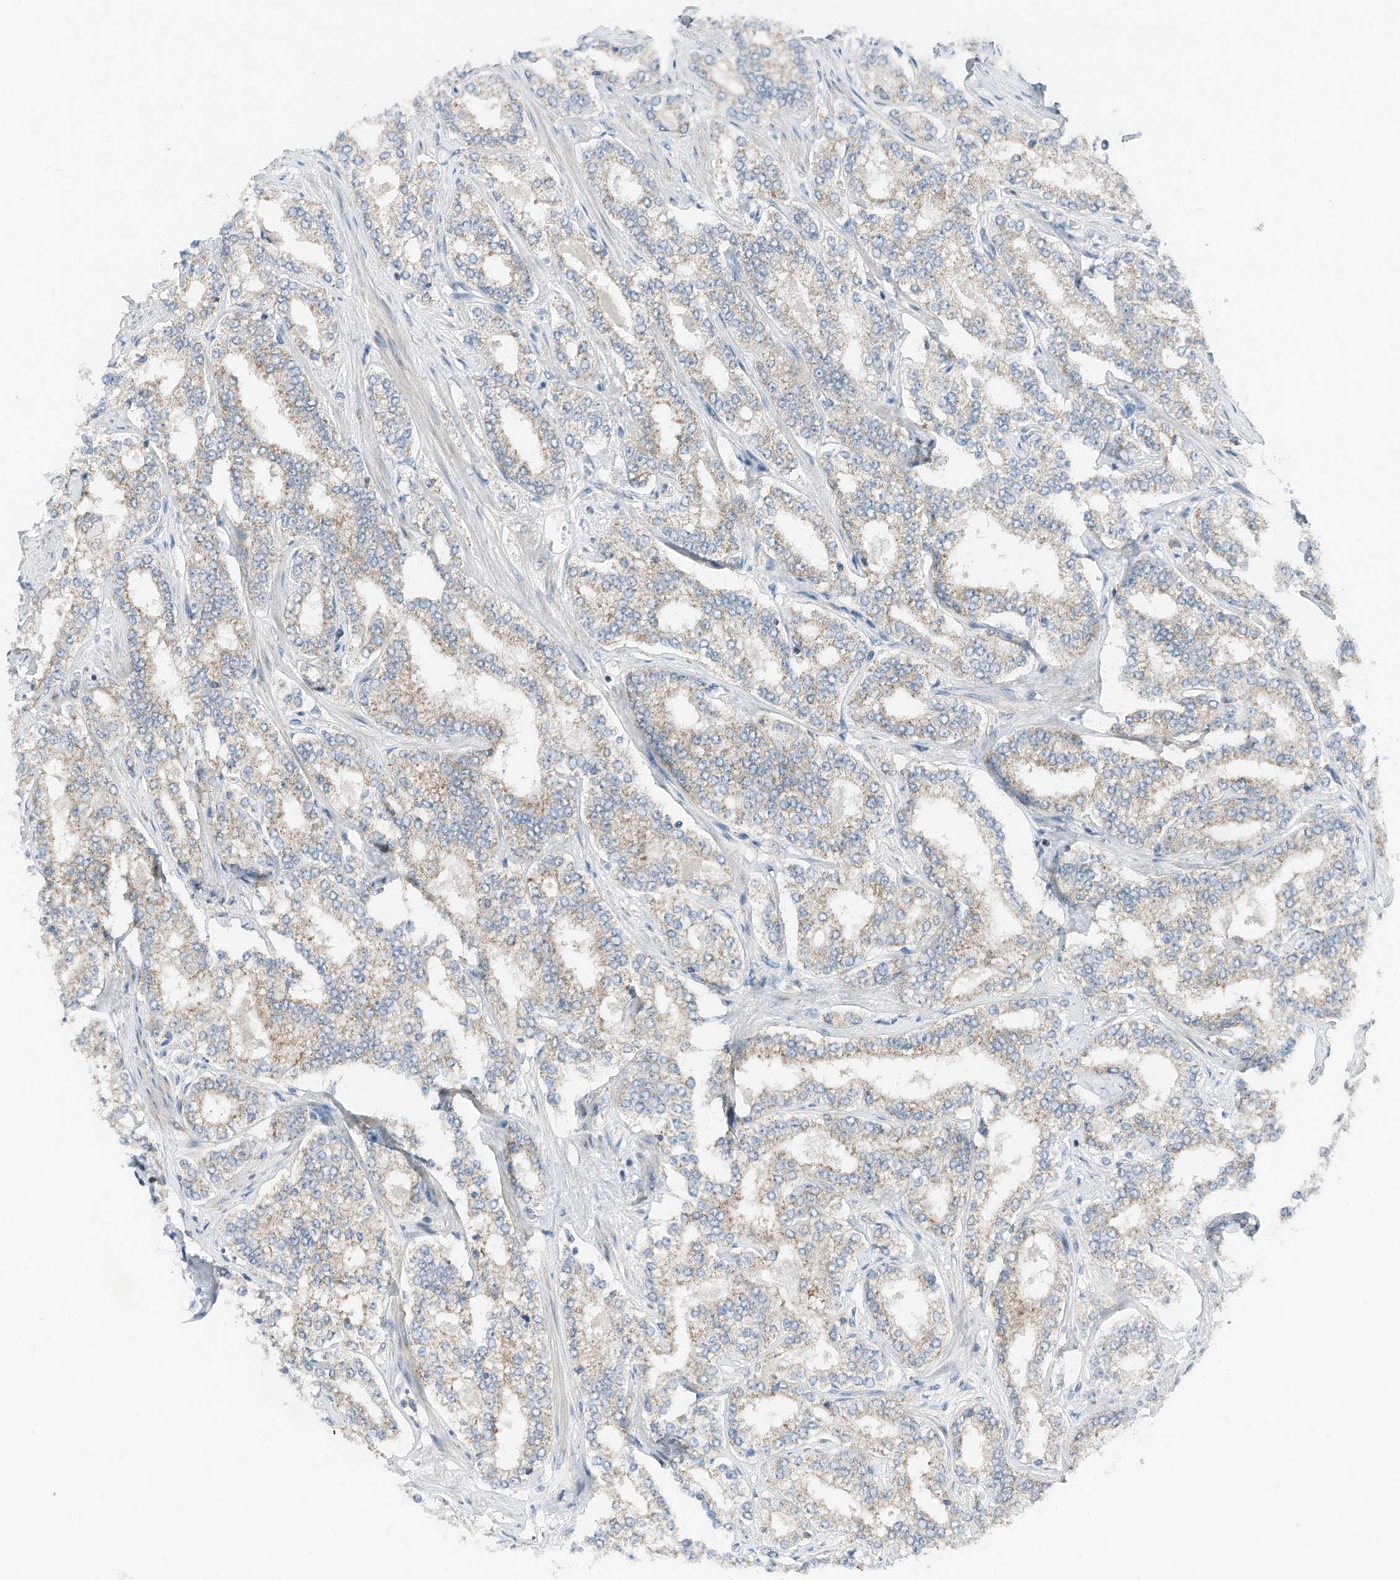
{"staining": {"intensity": "weak", "quantity": "25%-75%", "location": "cytoplasmic/membranous"}, "tissue": "prostate cancer", "cell_type": "Tumor cells", "image_type": "cancer", "snomed": [{"axis": "morphology", "description": "Normal tissue, NOS"}, {"axis": "morphology", "description": "Adenocarcinoma, High grade"}, {"axis": "topography", "description": "Prostate"}], "caption": "A micrograph of human prostate cancer (high-grade adenocarcinoma) stained for a protein demonstrates weak cytoplasmic/membranous brown staining in tumor cells.", "gene": "RMND1", "patient": {"sex": "male", "age": 83}}